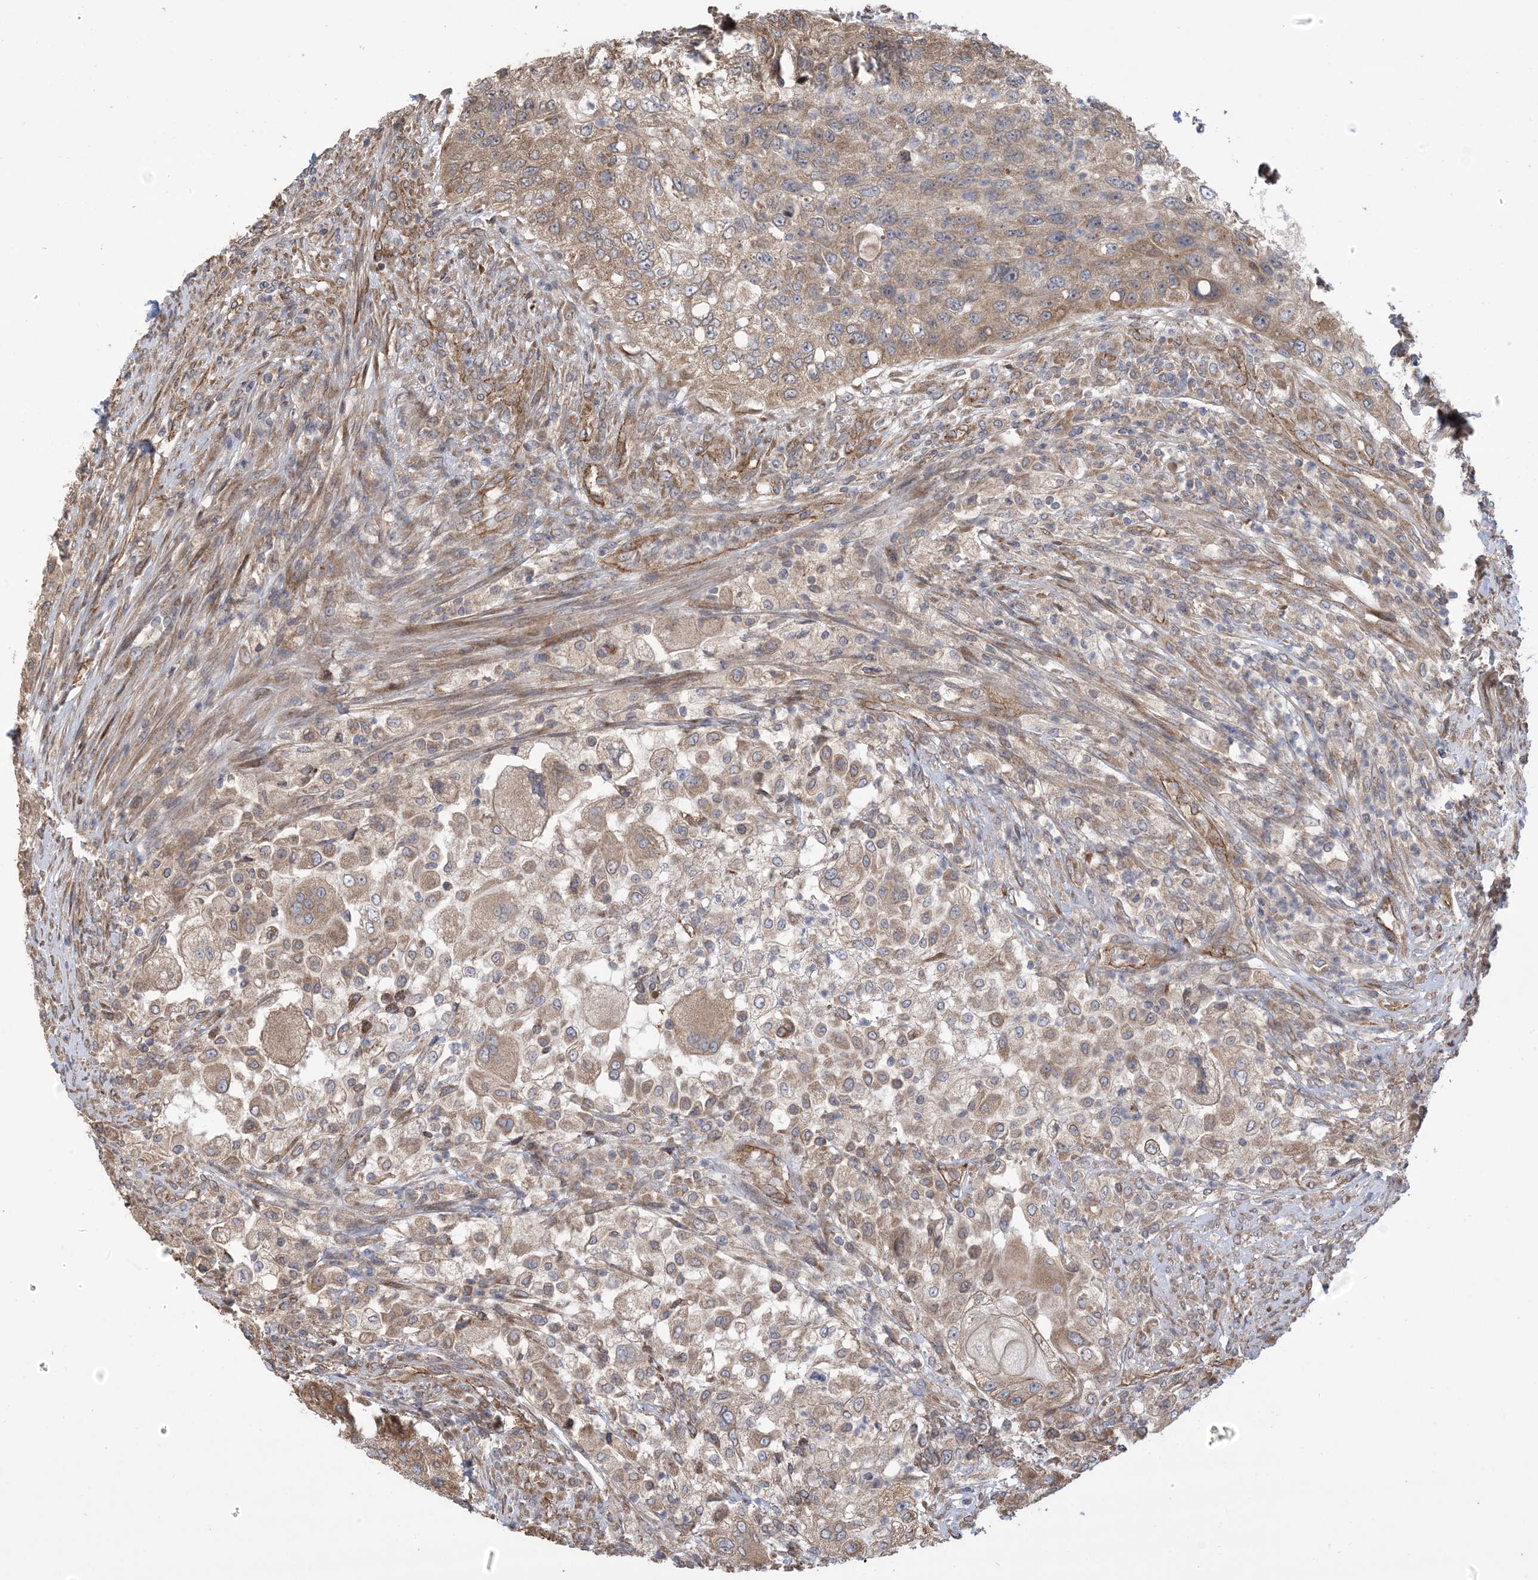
{"staining": {"intensity": "moderate", "quantity": "25%-75%", "location": "cytoplasmic/membranous"}, "tissue": "urothelial cancer", "cell_type": "Tumor cells", "image_type": "cancer", "snomed": [{"axis": "morphology", "description": "Urothelial carcinoma, High grade"}, {"axis": "topography", "description": "Urinary bladder"}], "caption": "This photomicrograph exhibits immunohistochemistry (IHC) staining of urothelial cancer, with medium moderate cytoplasmic/membranous staining in about 25%-75% of tumor cells.", "gene": "CLEC16A", "patient": {"sex": "female", "age": 60}}